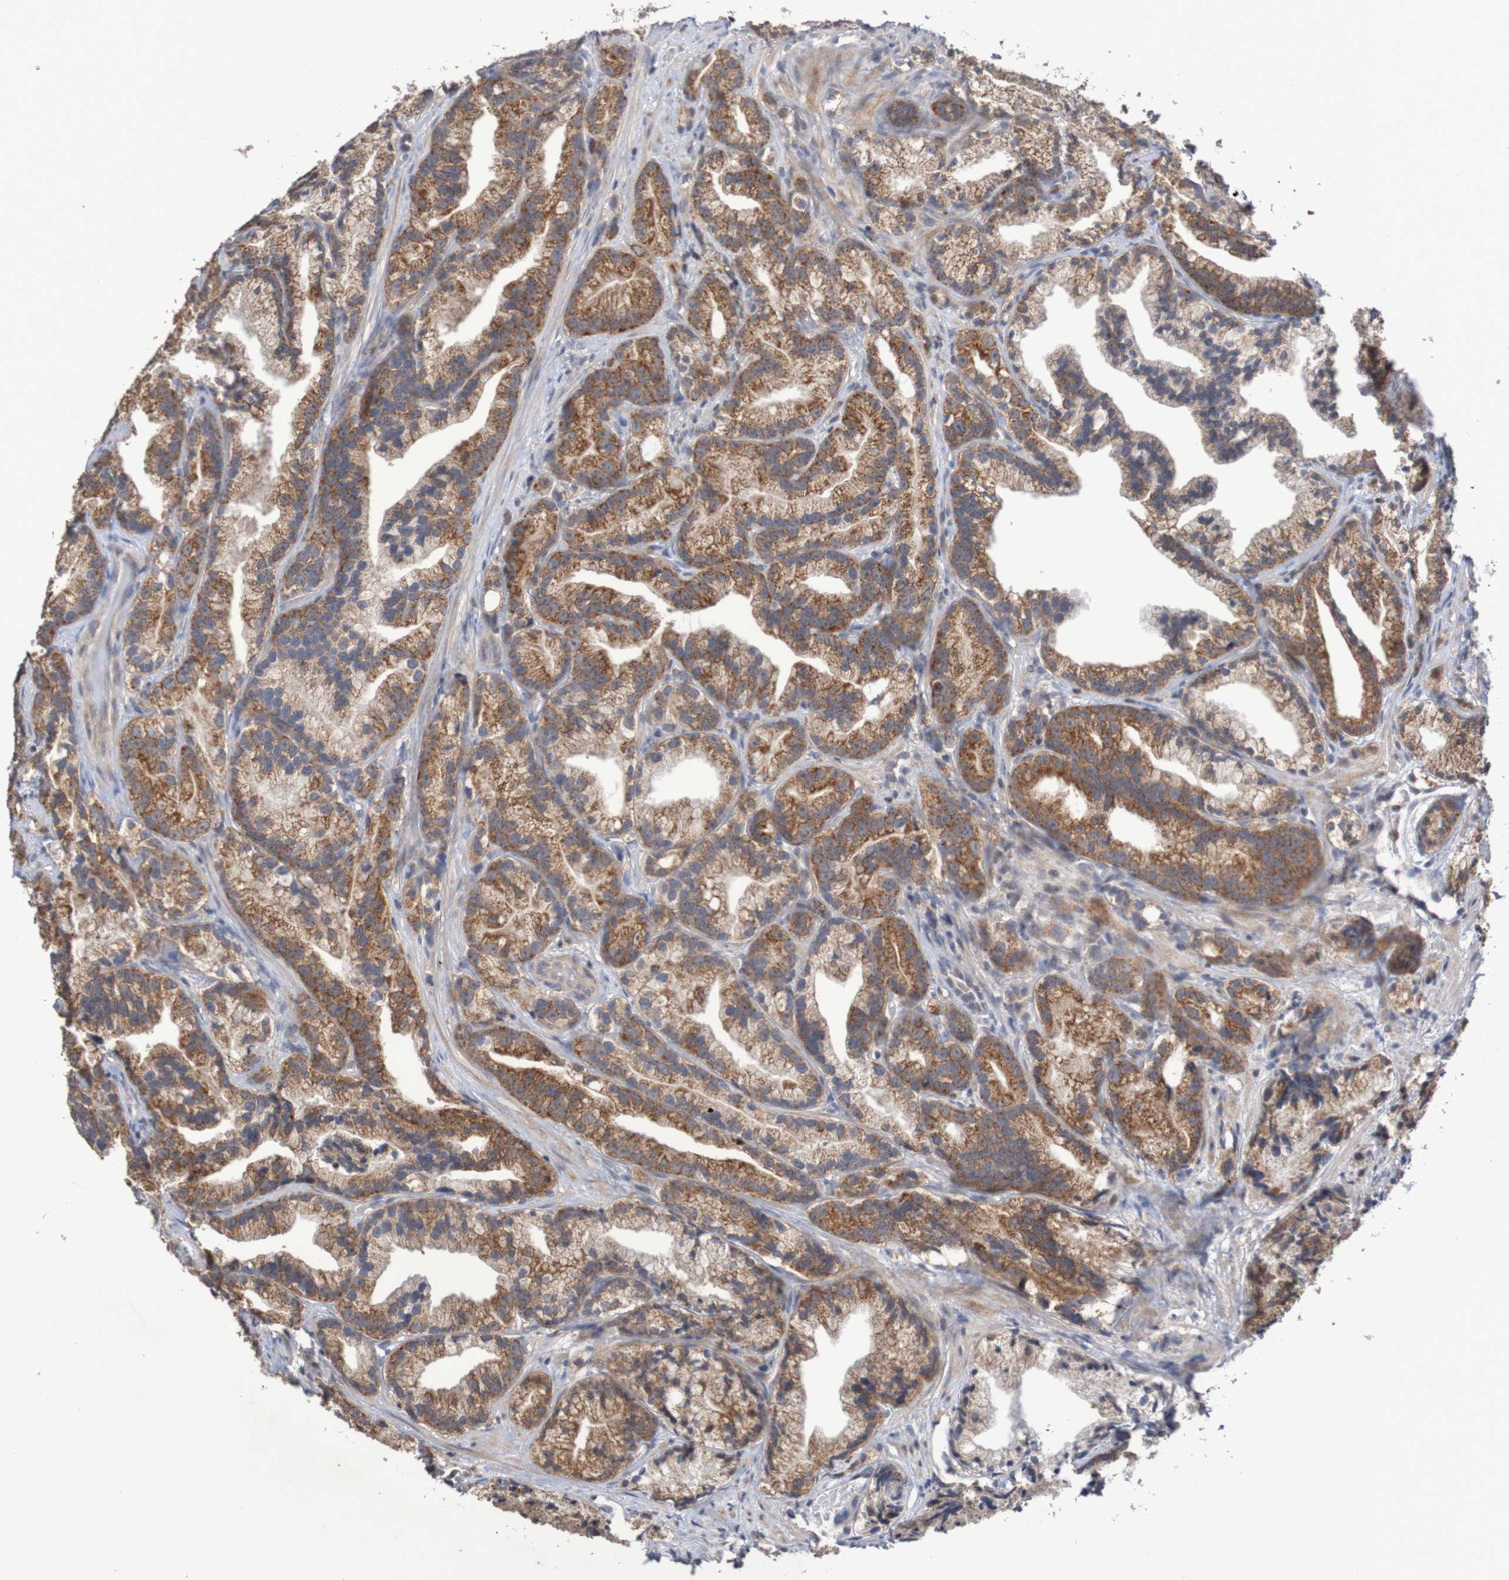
{"staining": {"intensity": "moderate", "quantity": ">75%", "location": "cytoplasmic/membranous"}, "tissue": "prostate cancer", "cell_type": "Tumor cells", "image_type": "cancer", "snomed": [{"axis": "morphology", "description": "Adenocarcinoma, Low grade"}, {"axis": "topography", "description": "Prostate"}], "caption": "Prostate cancer (adenocarcinoma (low-grade)) stained with a protein marker demonstrates moderate staining in tumor cells.", "gene": "C3orf18", "patient": {"sex": "male", "age": 89}}